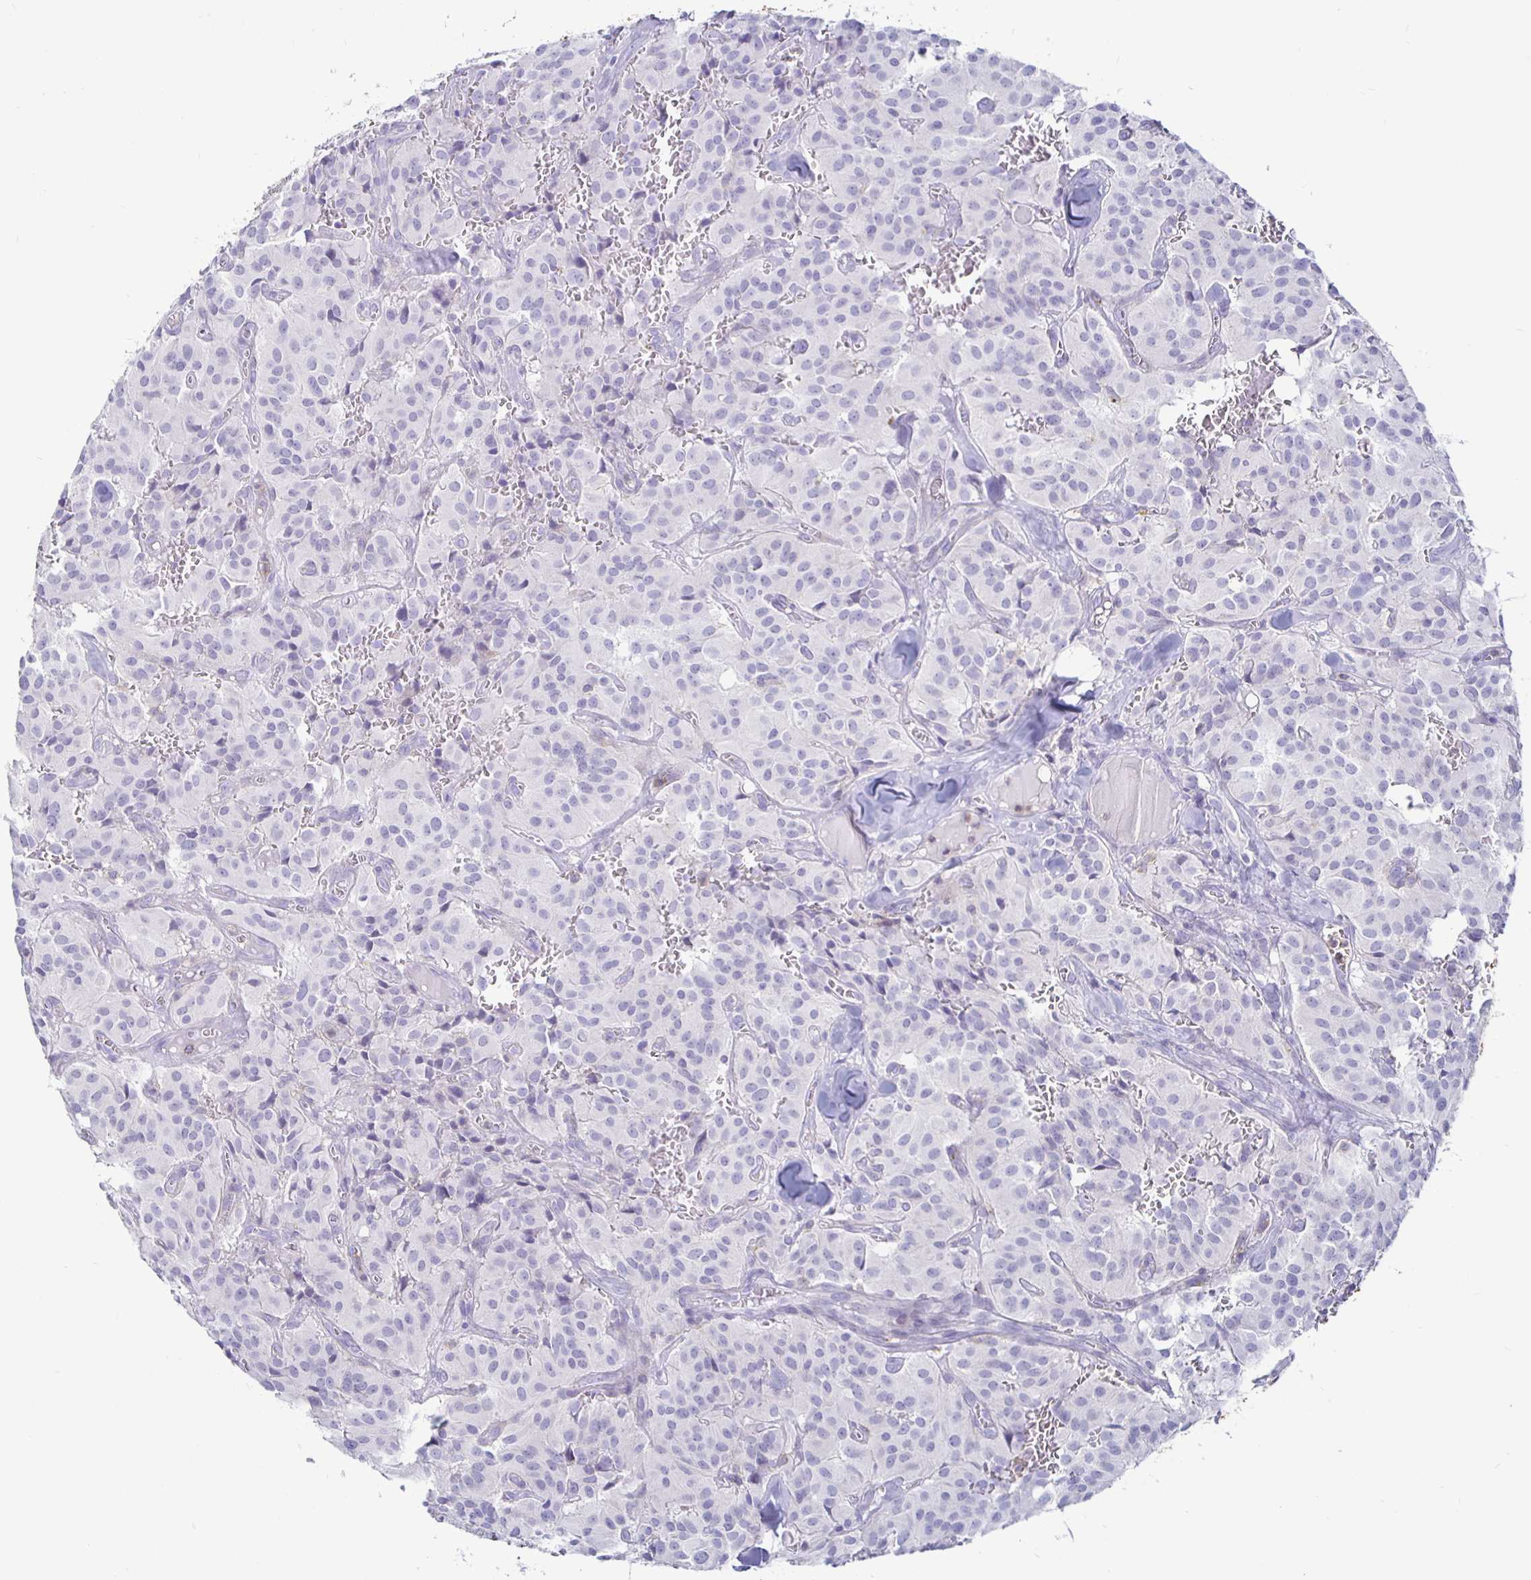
{"staining": {"intensity": "negative", "quantity": "none", "location": "none"}, "tissue": "glioma", "cell_type": "Tumor cells", "image_type": "cancer", "snomed": [{"axis": "morphology", "description": "Glioma, malignant, Low grade"}, {"axis": "topography", "description": "Brain"}], "caption": "IHC of glioma reveals no positivity in tumor cells.", "gene": "SIRPA", "patient": {"sex": "male", "age": 42}}